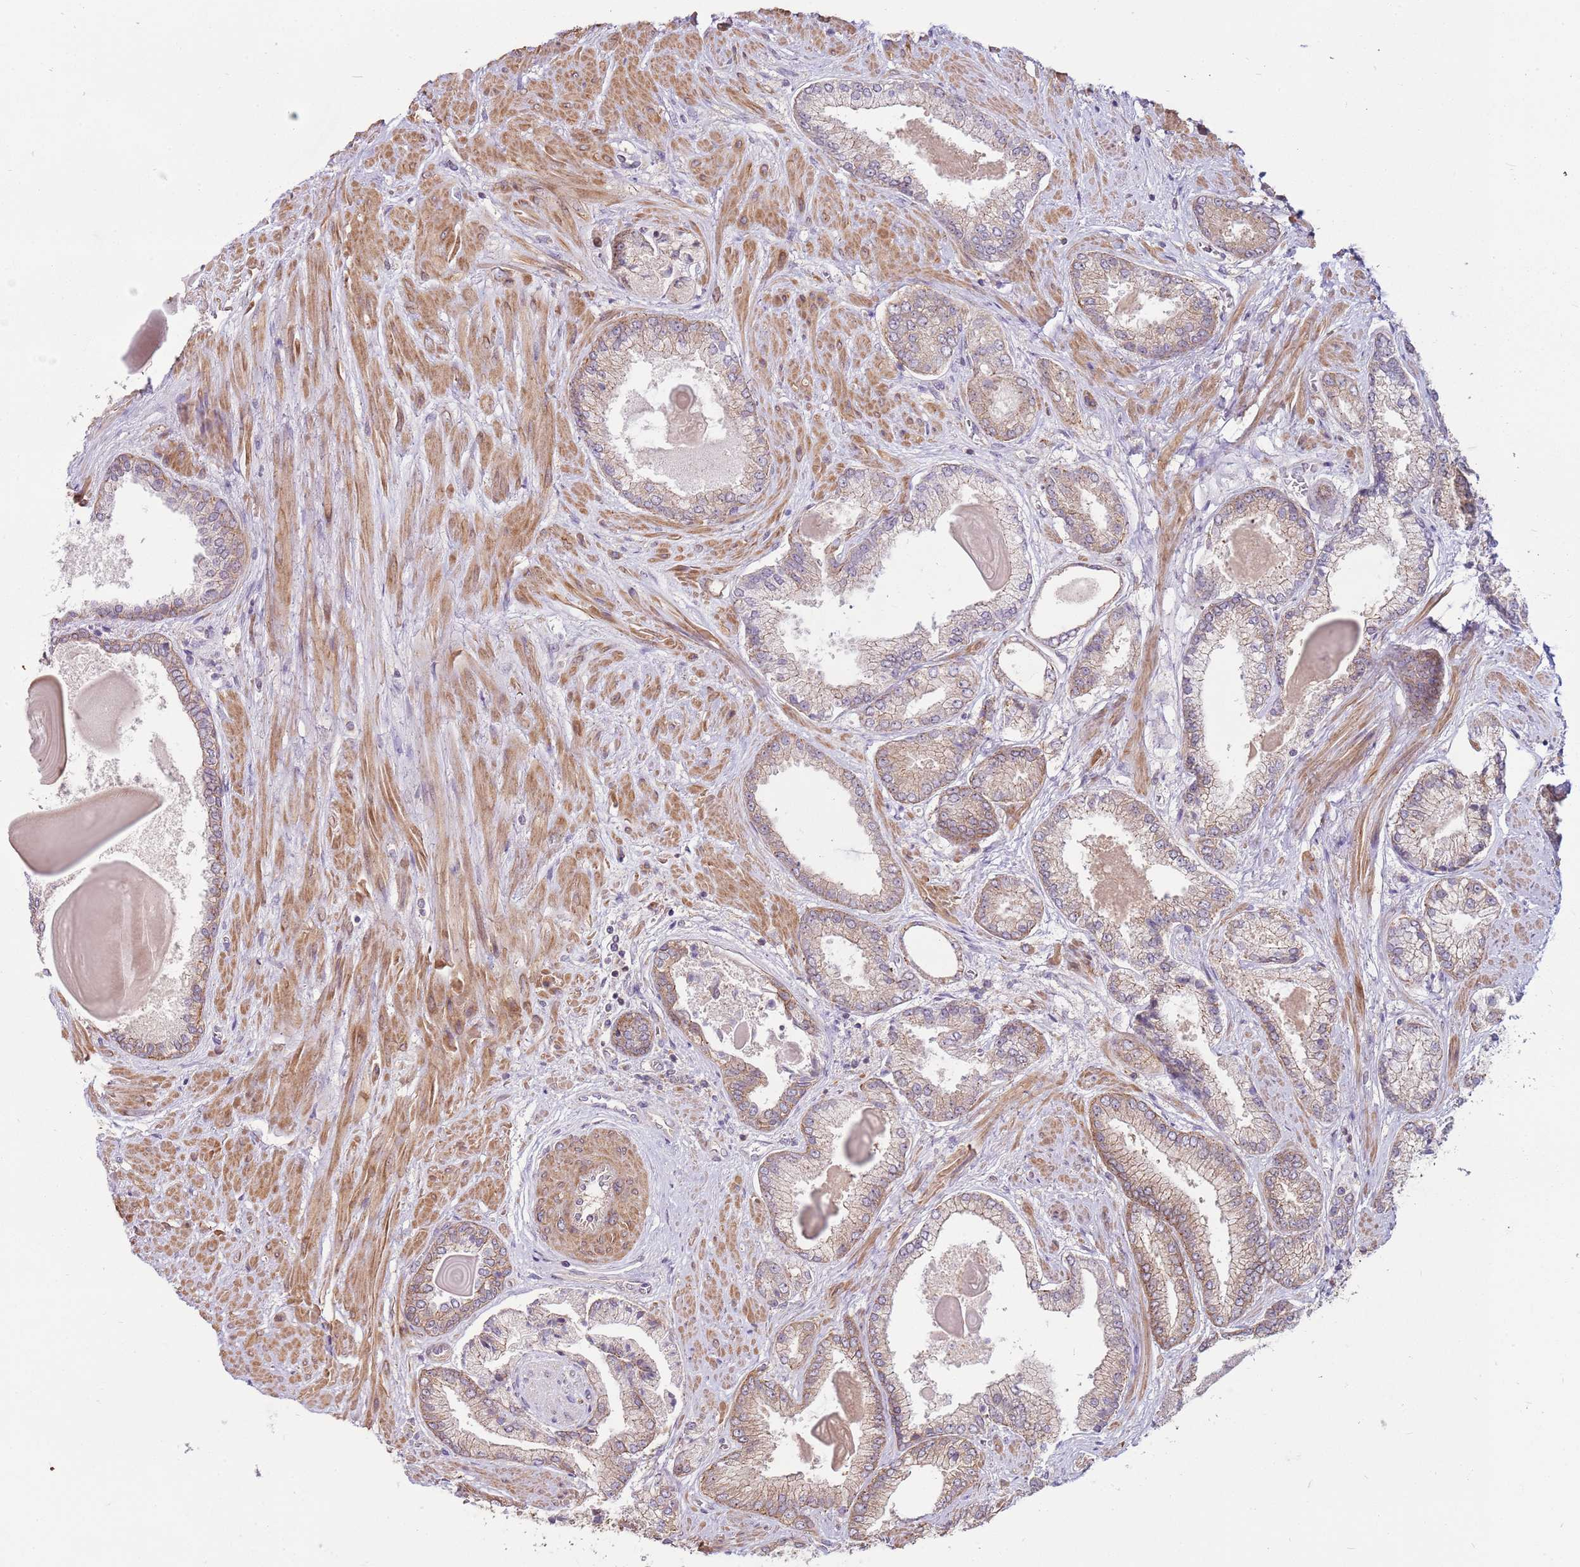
{"staining": {"intensity": "weak", "quantity": "<25%", "location": "cytoplasmic/membranous"}, "tissue": "prostate cancer", "cell_type": "Tumor cells", "image_type": "cancer", "snomed": [{"axis": "morphology", "description": "Adenocarcinoma, High grade"}, {"axis": "topography", "description": "Prostate"}], "caption": "The histopathology image shows no staining of tumor cells in prostate cancer.", "gene": "SPATA31D1", "patient": {"sex": "male", "age": 68}}